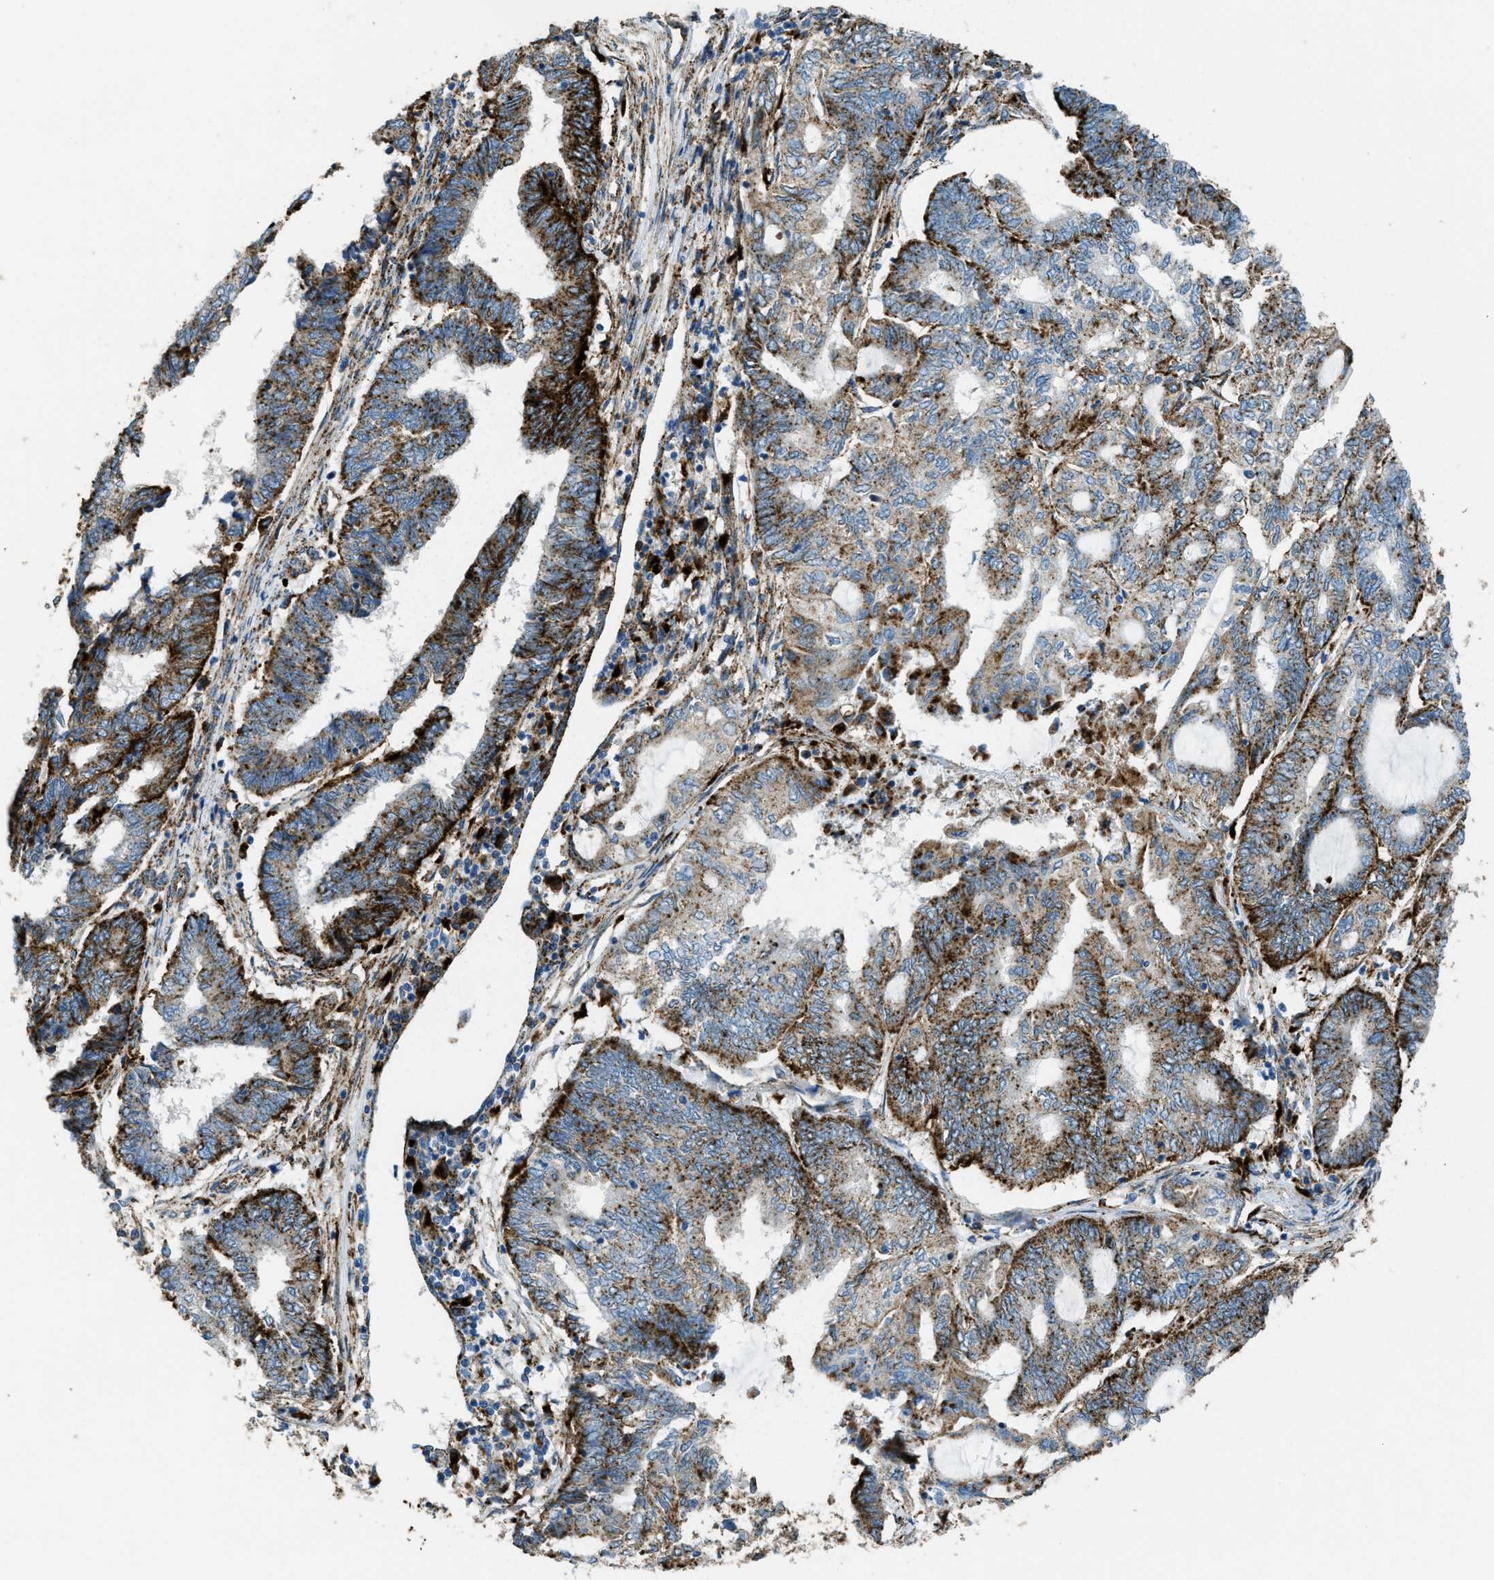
{"staining": {"intensity": "strong", "quantity": ">75%", "location": "cytoplasmic/membranous"}, "tissue": "endometrial cancer", "cell_type": "Tumor cells", "image_type": "cancer", "snomed": [{"axis": "morphology", "description": "Adenocarcinoma, NOS"}, {"axis": "topography", "description": "Uterus"}, {"axis": "topography", "description": "Endometrium"}], "caption": "Tumor cells display high levels of strong cytoplasmic/membranous positivity in about >75% of cells in human endometrial cancer.", "gene": "SCARB2", "patient": {"sex": "female", "age": 70}}